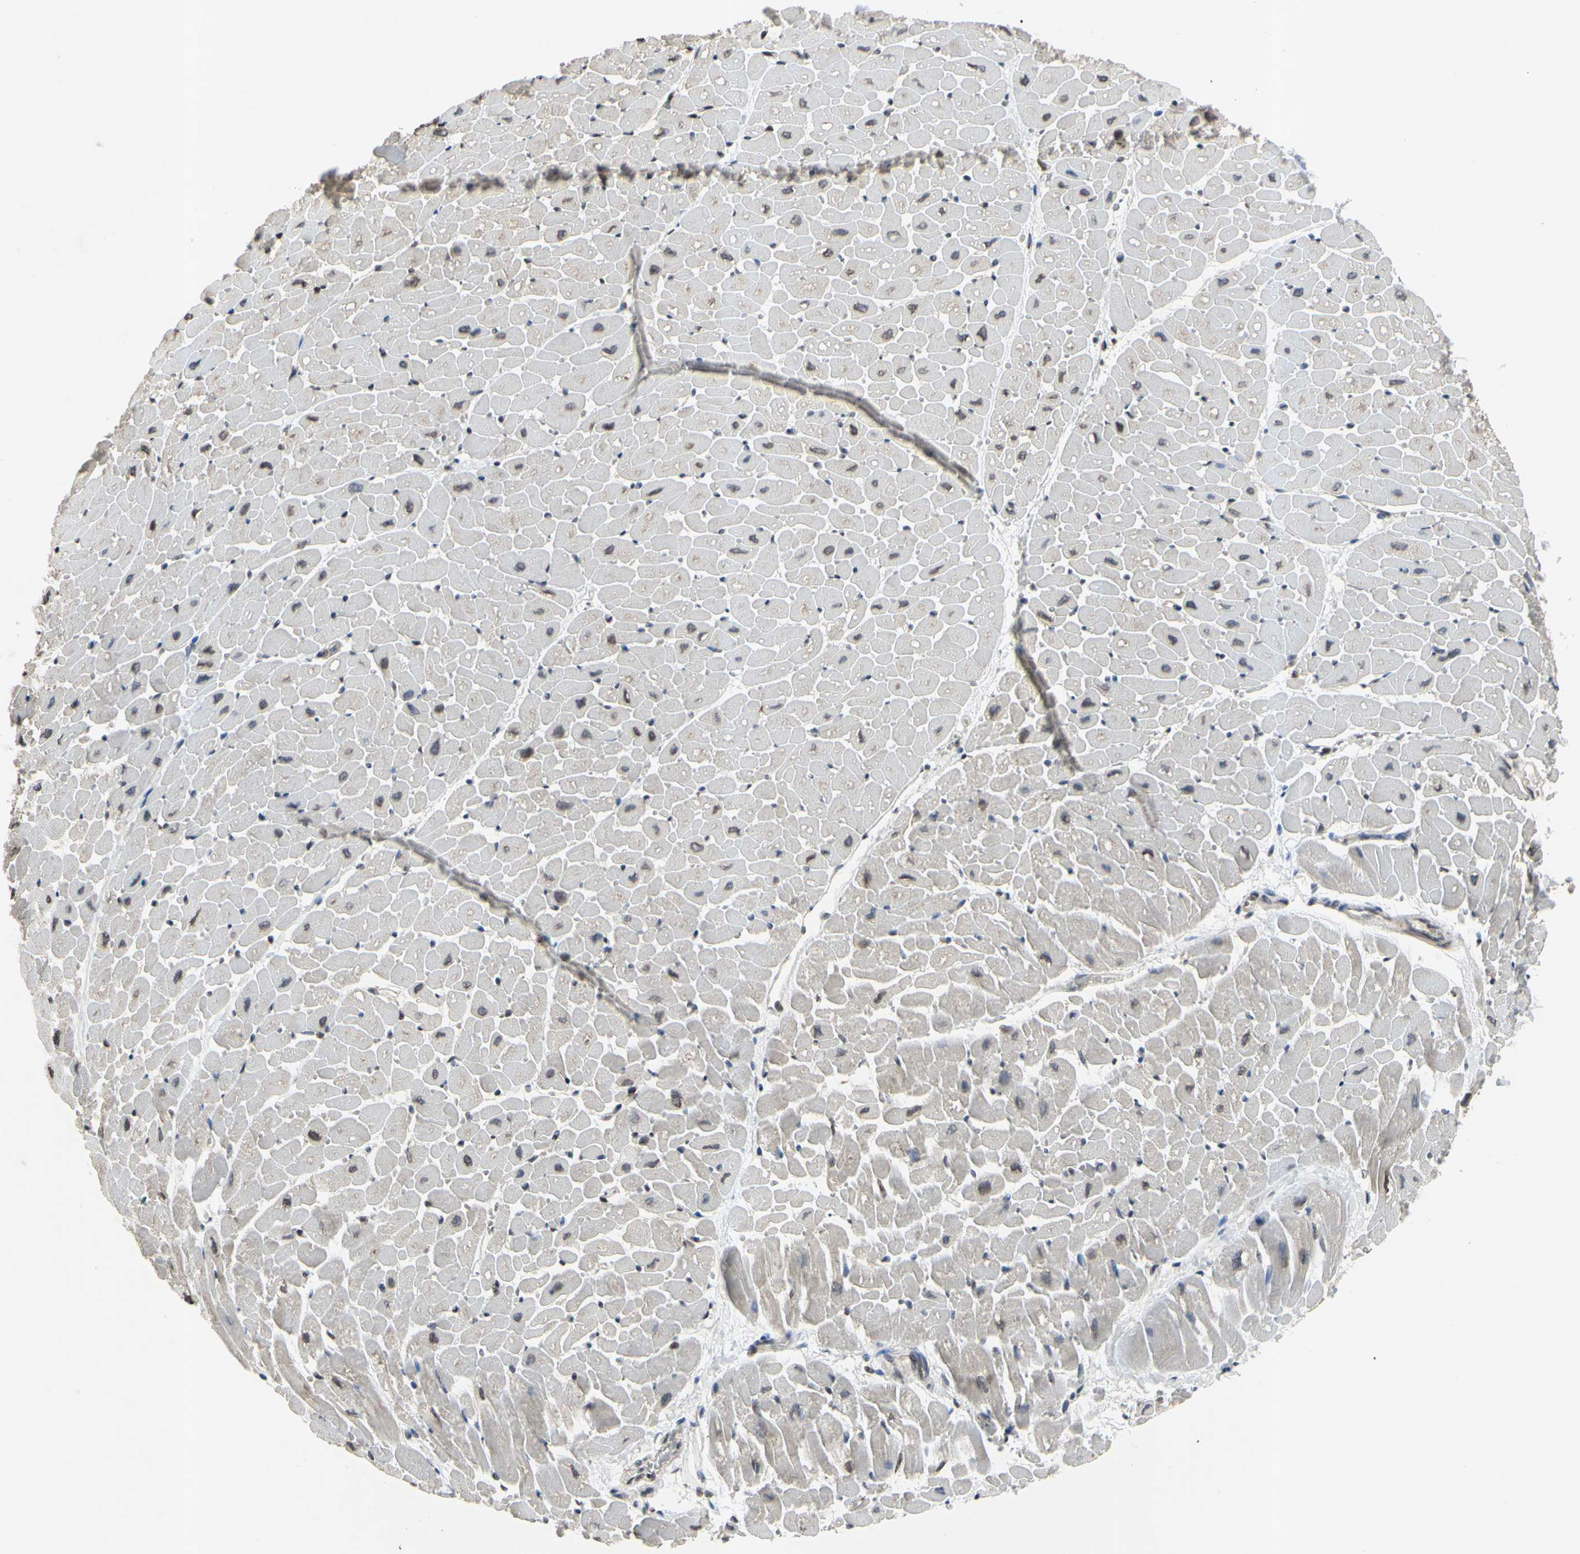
{"staining": {"intensity": "negative", "quantity": "none", "location": "none"}, "tissue": "heart muscle", "cell_type": "Cardiomyocytes", "image_type": "normal", "snomed": [{"axis": "morphology", "description": "Normal tissue, NOS"}, {"axis": "topography", "description": "Heart"}], "caption": "A high-resolution photomicrograph shows immunohistochemistry staining of normal heart muscle, which exhibits no significant positivity in cardiomyocytes.", "gene": "ARG1", "patient": {"sex": "male", "age": 45}}